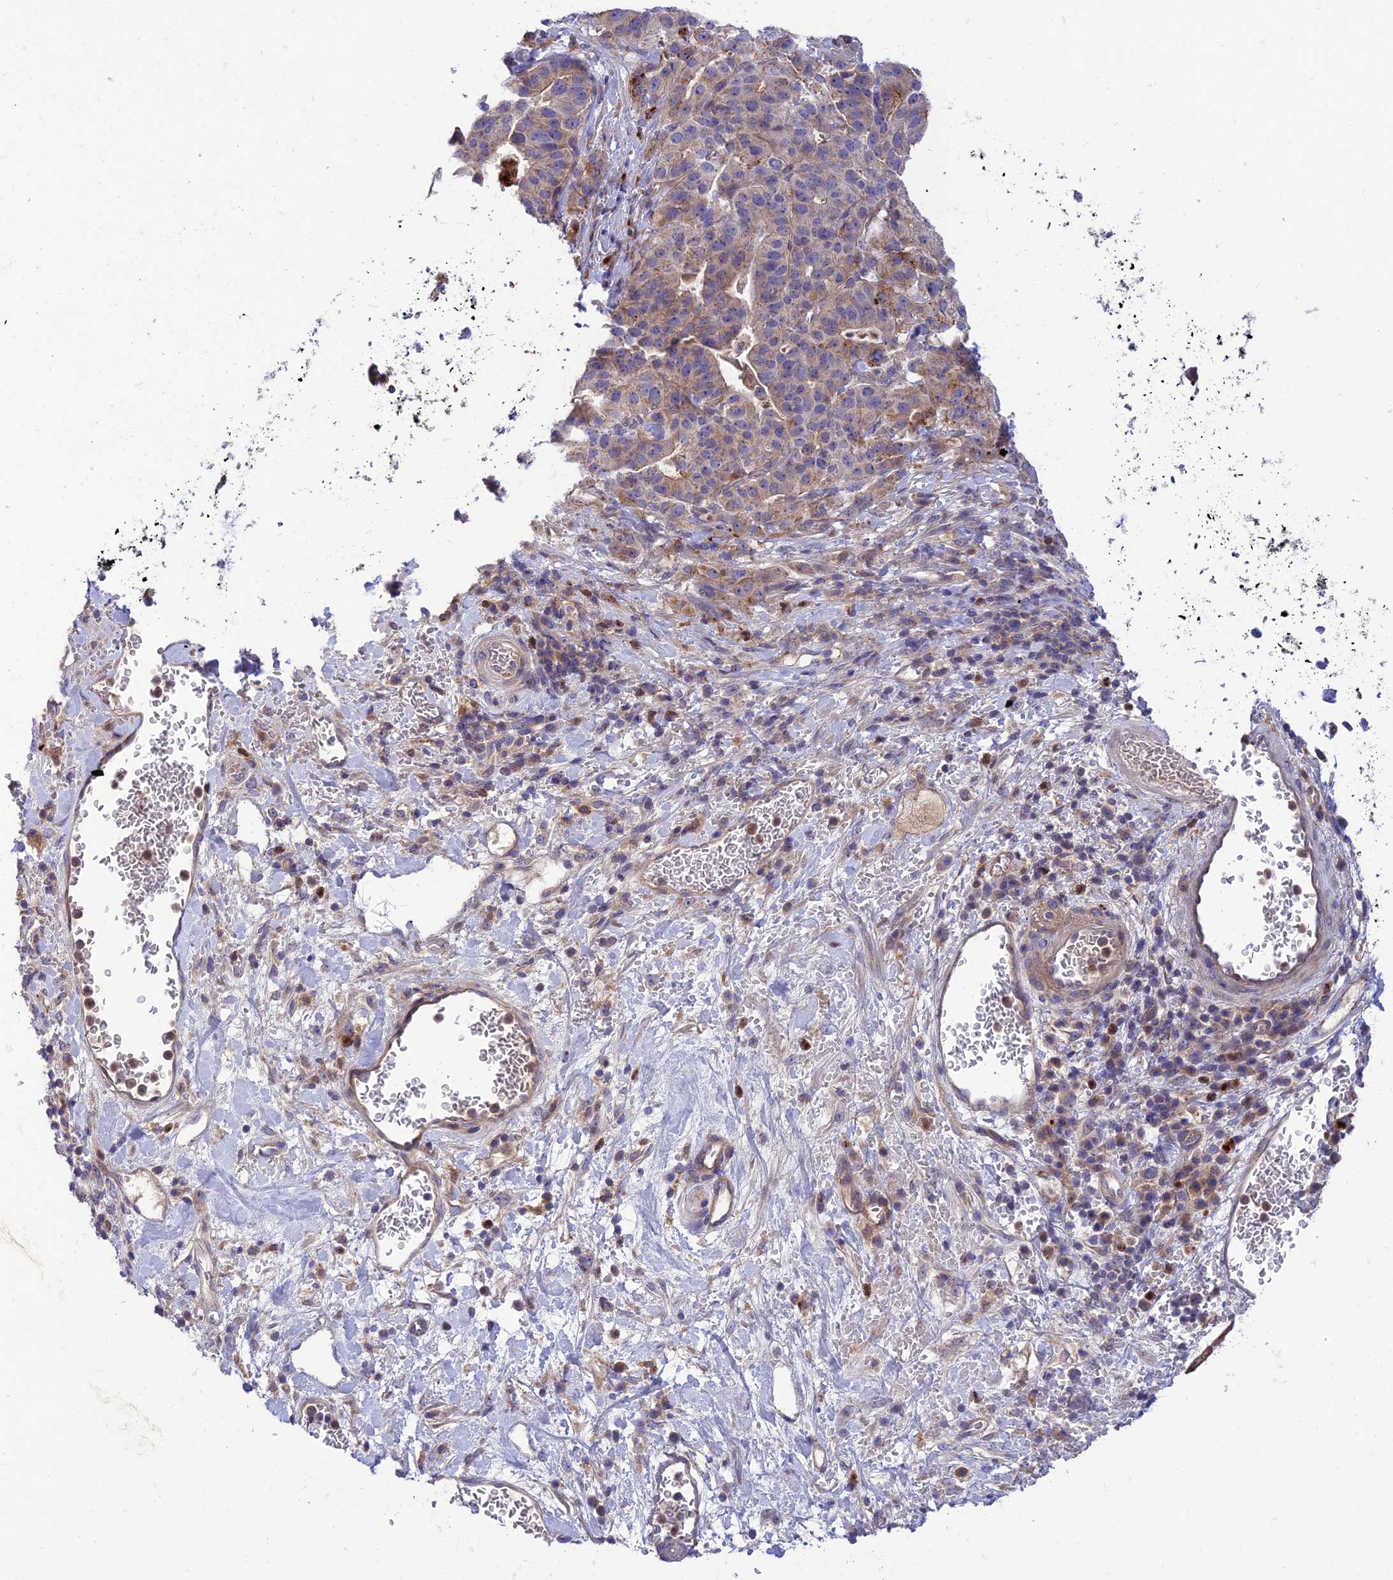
{"staining": {"intensity": "weak", "quantity": "<25%", "location": "cytoplasmic/membranous"}, "tissue": "stomach cancer", "cell_type": "Tumor cells", "image_type": "cancer", "snomed": [{"axis": "morphology", "description": "Adenocarcinoma, NOS"}, {"axis": "topography", "description": "Stomach"}], "caption": "Tumor cells are negative for brown protein staining in adenocarcinoma (stomach).", "gene": "IRAK3", "patient": {"sex": "male", "age": 48}}